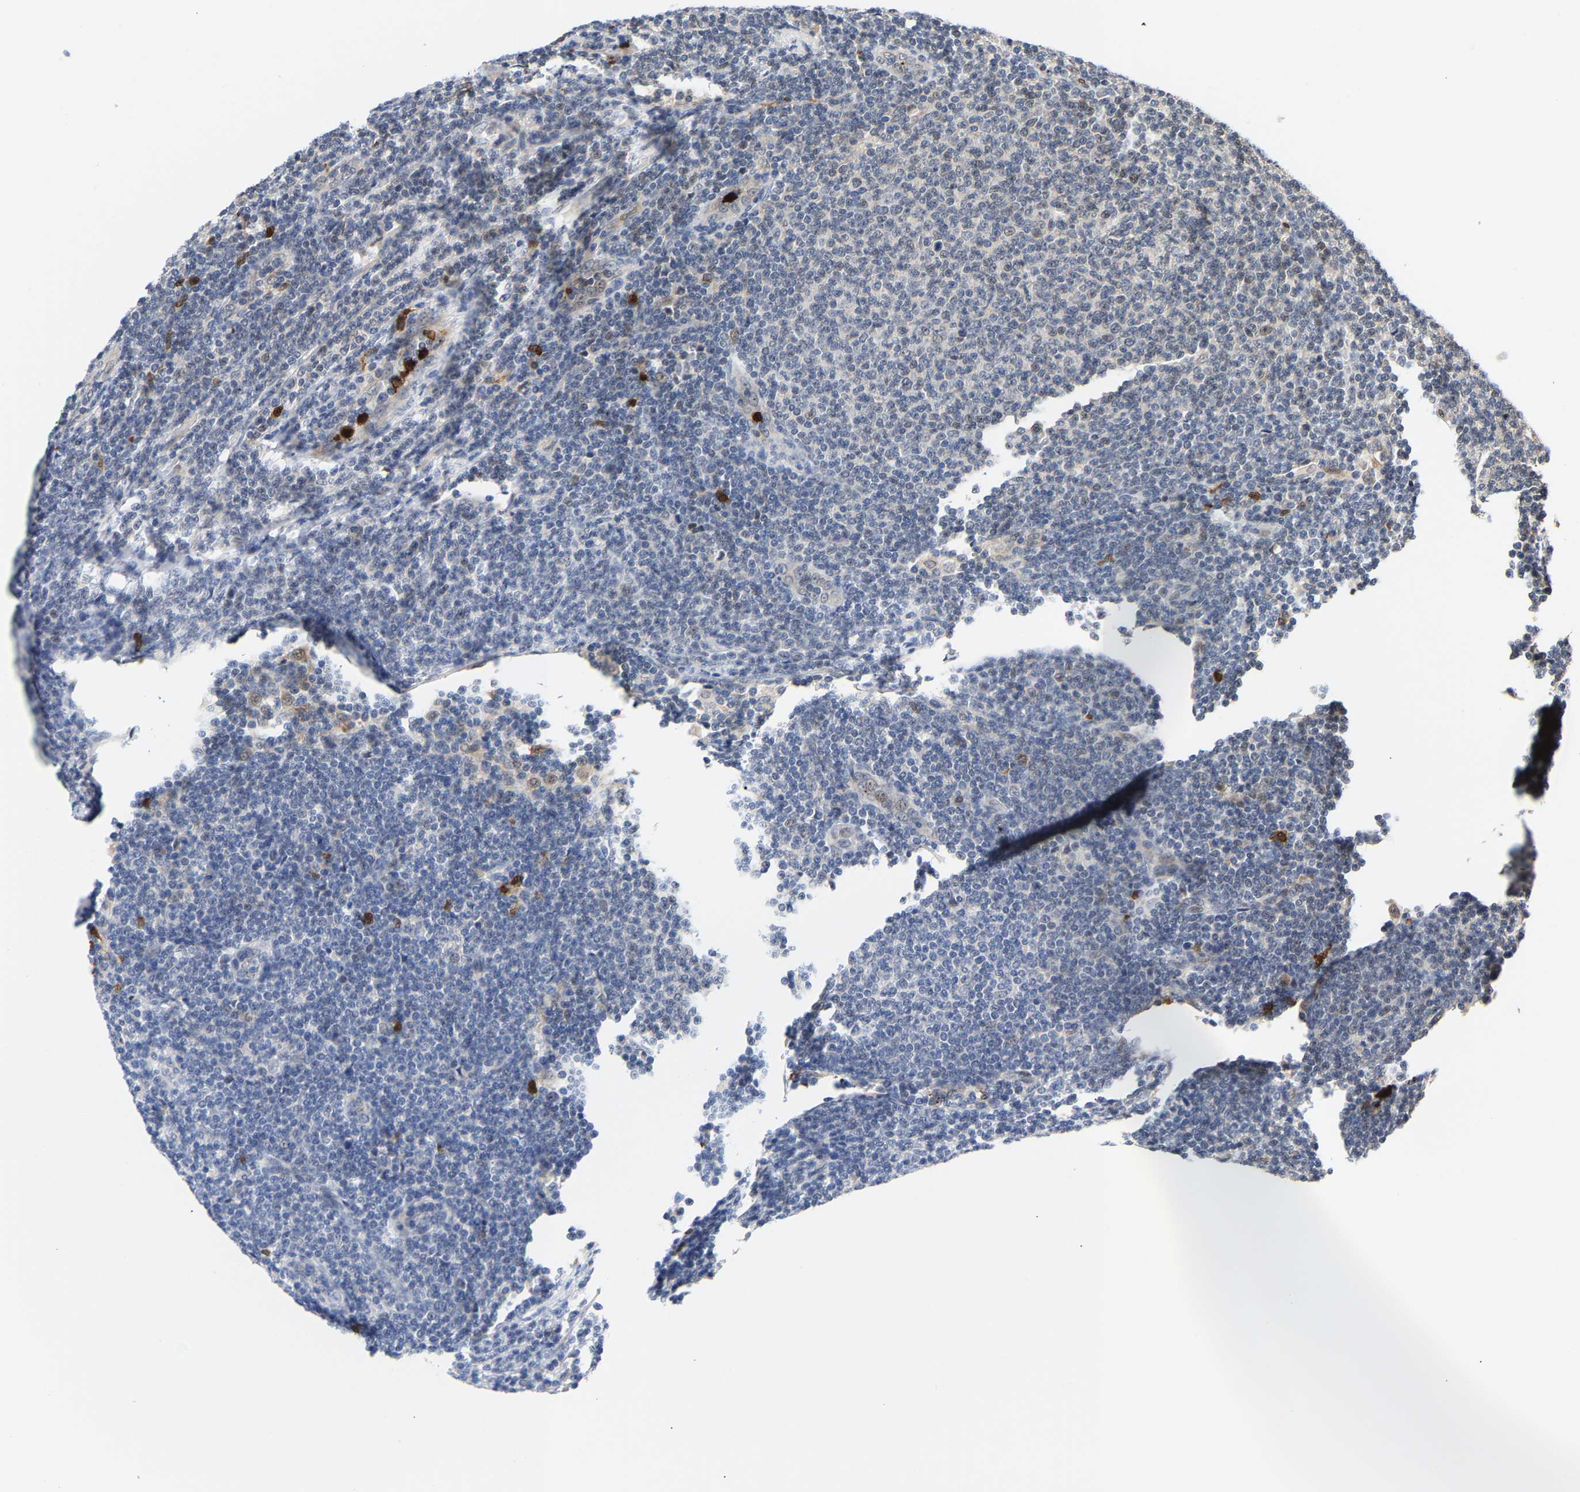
{"staining": {"intensity": "negative", "quantity": "none", "location": "none"}, "tissue": "lymphoma", "cell_type": "Tumor cells", "image_type": "cancer", "snomed": [{"axis": "morphology", "description": "Malignant lymphoma, non-Hodgkin's type, Low grade"}, {"axis": "topography", "description": "Lymph node"}], "caption": "Tumor cells show no significant staining in lymphoma.", "gene": "TDRD7", "patient": {"sex": "male", "age": 66}}